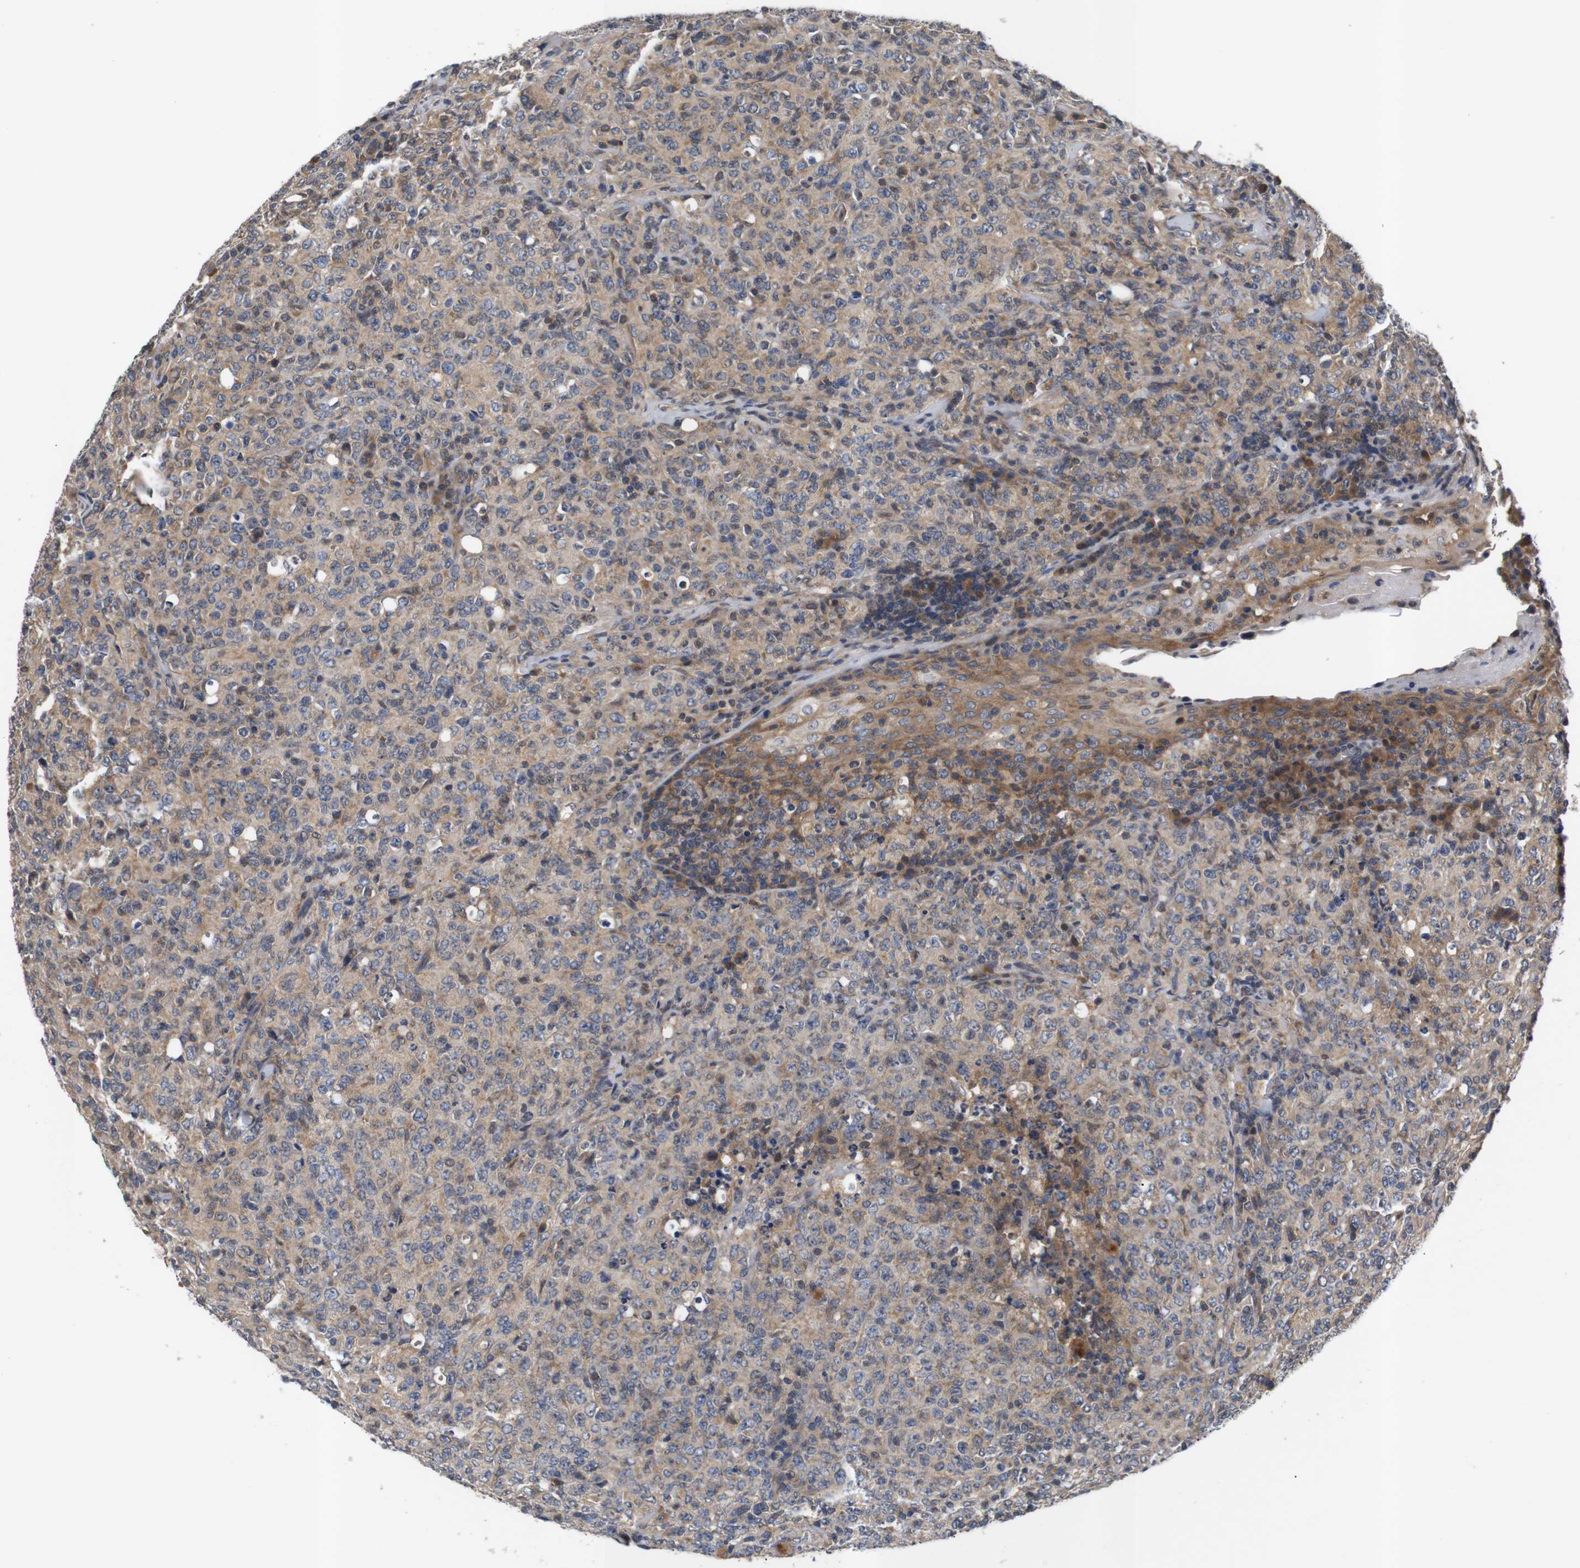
{"staining": {"intensity": "weak", "quantity": ">75%", "location": "cytoplasmic/membranous"}, "tissue": "lymphoma", "cell_type": "Tumor cells", "image_type": "cancer", "snomed": [{"axis": "morphology", "description": "Malignant lymphoma, non-Hodgkin's type, High grade"}, {"axis": "topography", "description": "Tonsil"}], "caption": "Immunohistochemical staining of human malignant lymphoma, non-Hodgkin's type (high-grade) shows low levels of weak cytoplasmic/membranous protein positivity in about >75% of tumor cells.", "gene": "RIPK1", "patient": {"sex": "female", "age": 36}}